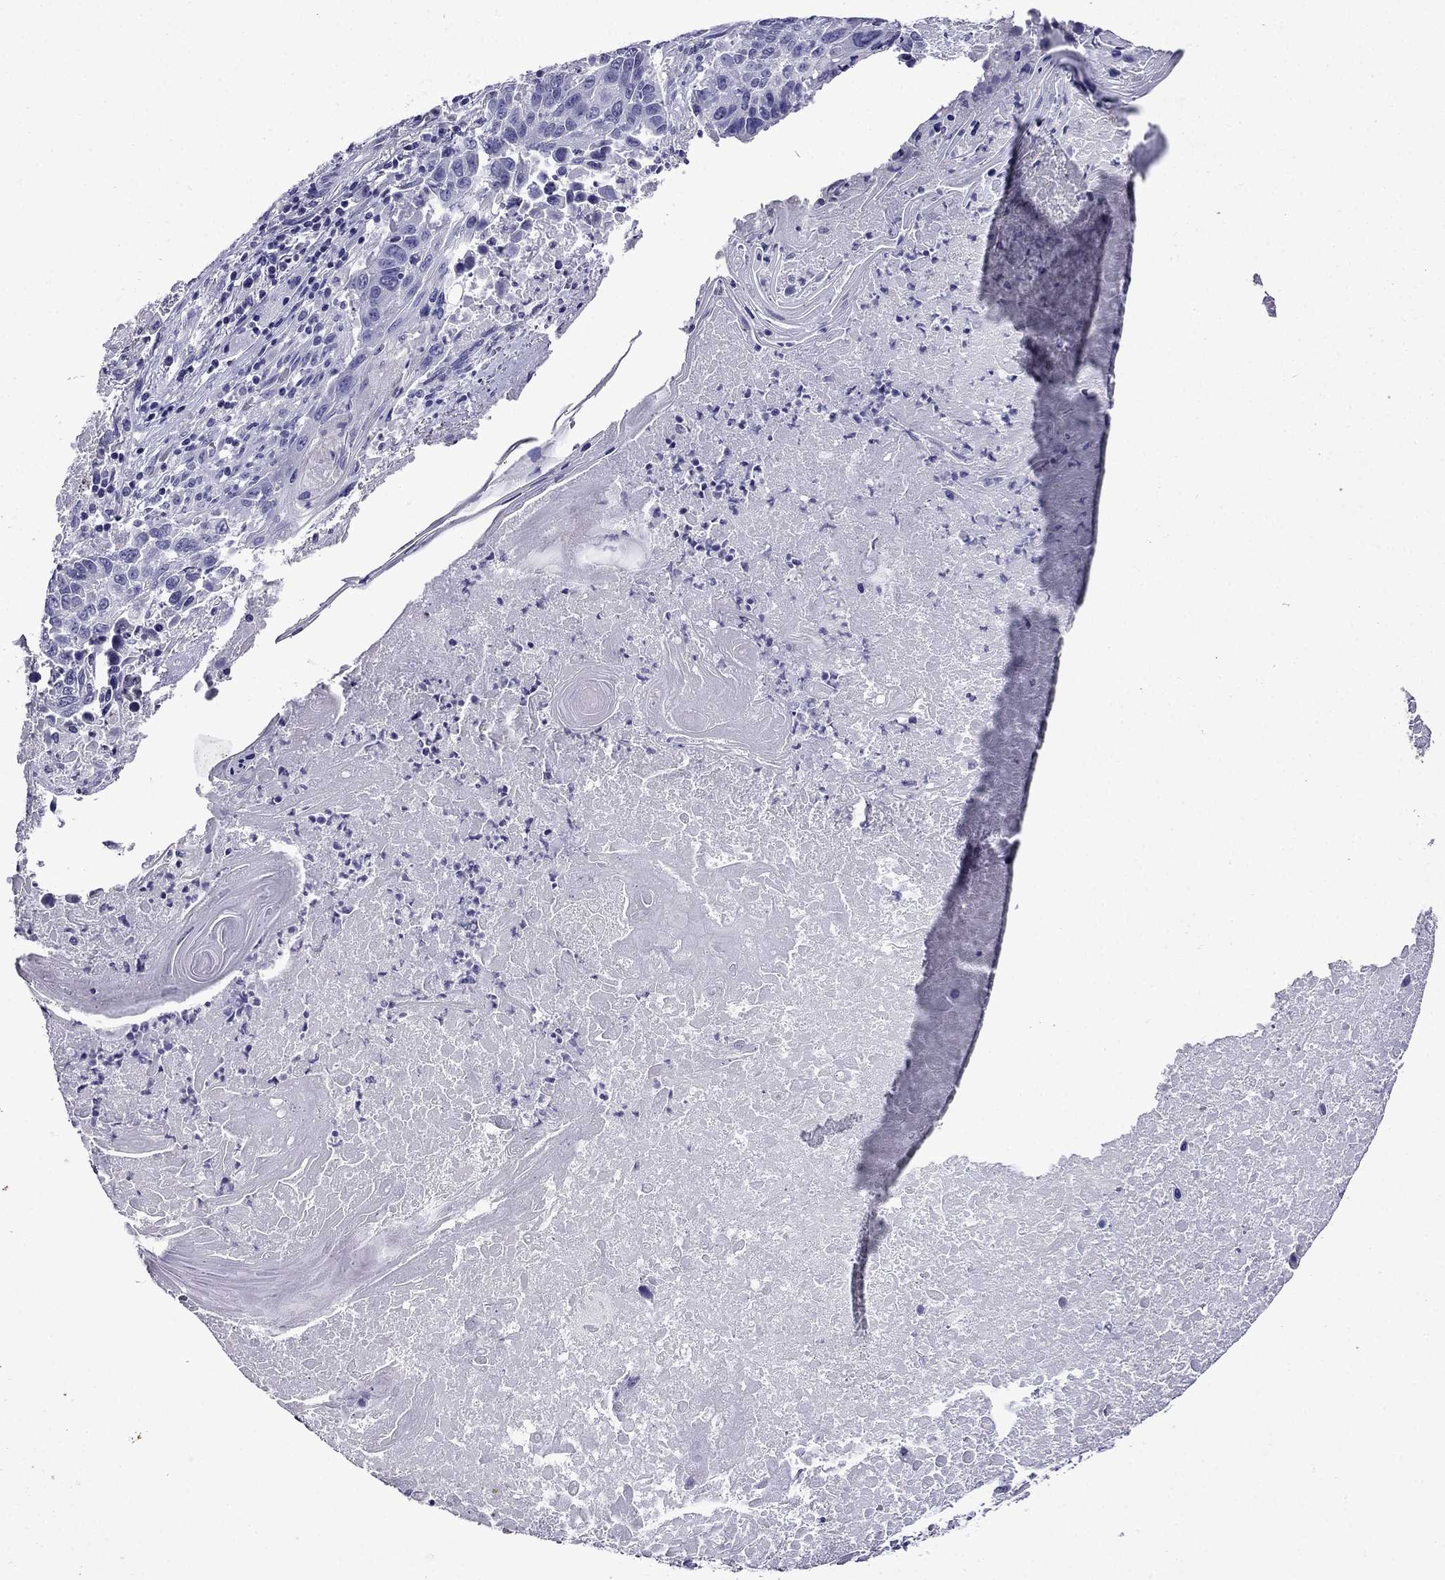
{"staining": {"intensity": "negative", "quantity": "none", "location": "none"}, "tissue": "lung cancer", "cell_type": "Tumor cells", "image_type": "cancer", "snomed": [{"axis": "morphology", "description": "Squamous cell carcinoma, NOS"}, {"axis": "topography", "description": "Lung"}], "caption": "DAB (3,3'-diaminobenzidine) immunohistochemical staining of squamous cell carcinoma (lung) reveals no significant positivity in tumor cells.", "gene": "DNAH17", "patient": {"sex": "male", "age": 73}}